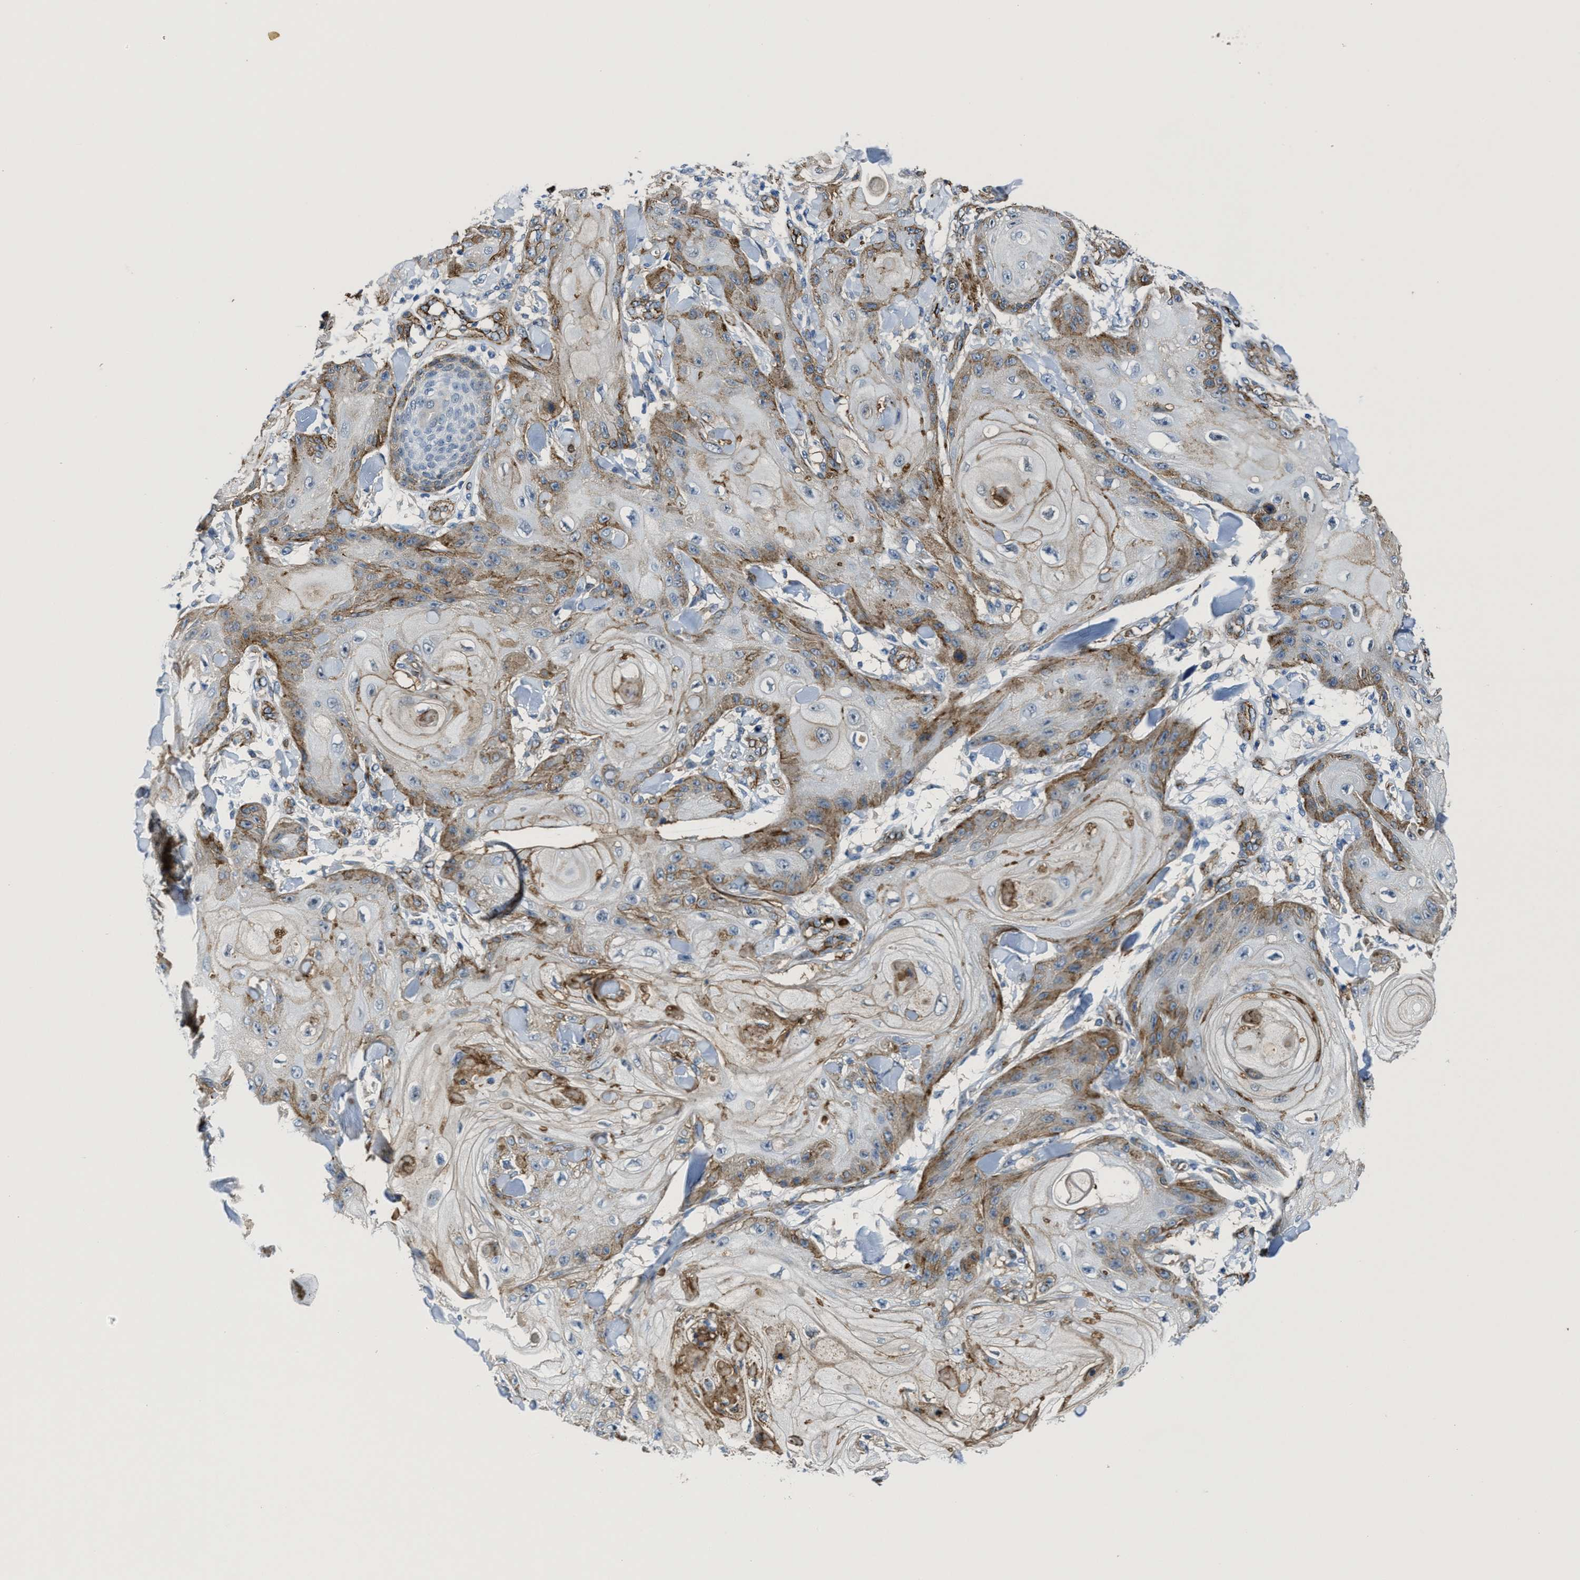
{"staining": {"intensity": "moderate", "quantity": "25%-75%", "location": "cytoplasmic/membranous"}, "tissue": "skin cancer", "cell_type": "Tumor cells", "image_type": "cancer", "snomed": [{"axis": "morphology", "description": "Squamous cell carcinoma, NOS"}, {"axis": "topography", "description": "Skin"}], "caption": "Immunohistochemical staining of squamous cell carcinoma (skin) reveals medium levels of moderate cytoplasmic/membranous protein expression in about 25%-75% of tumor cells. The staining was performed using DAB (3,3'-diaminobenzidine) to visualize the protein expression in brown, while the nuclei were stained in blue with hematoxylin (Magnification: 20x).", "gene": "NAB1", "patient": {"sex": "male", "age": 74}}